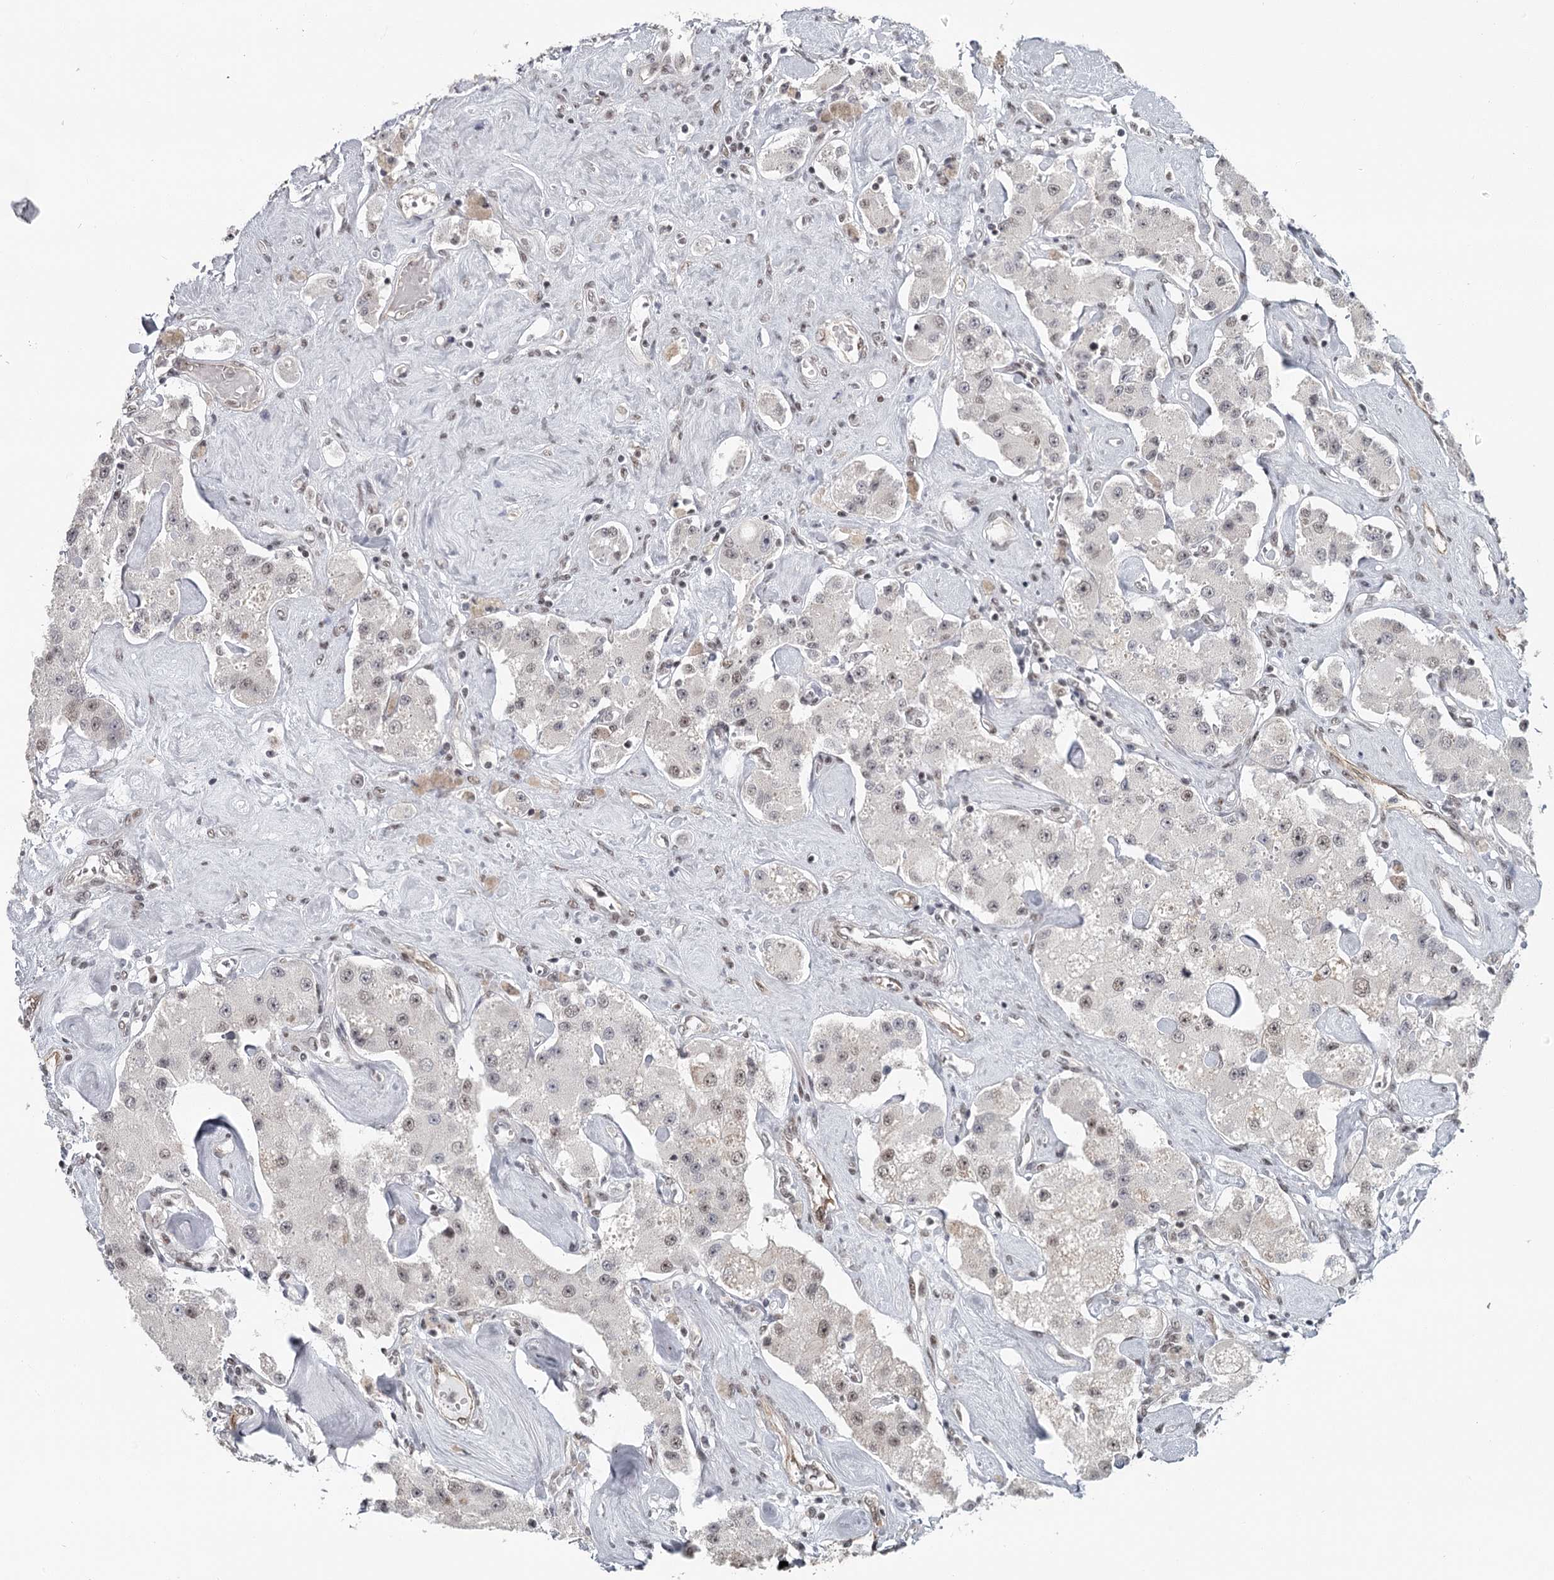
{"staining": {"intensity": "weak", "quantity": ">75%", "location": "nuclear"}, "tissue": "carcinoid", "cell_type": "Tumor cells", "image_type": "cancer", "snomed": [{"axis": "morphology", "description": "Carcinoid, malignant, NOS"}, {"axis": "topography", "description": "Pancreas"}], "caption": "The histopathology image displays staining of carcinoid, revealing weak nuclear protein staining (brown color) within tumor cells.", "gene": "FAM13C", "patient": {"sex": "male", "age": 41}}